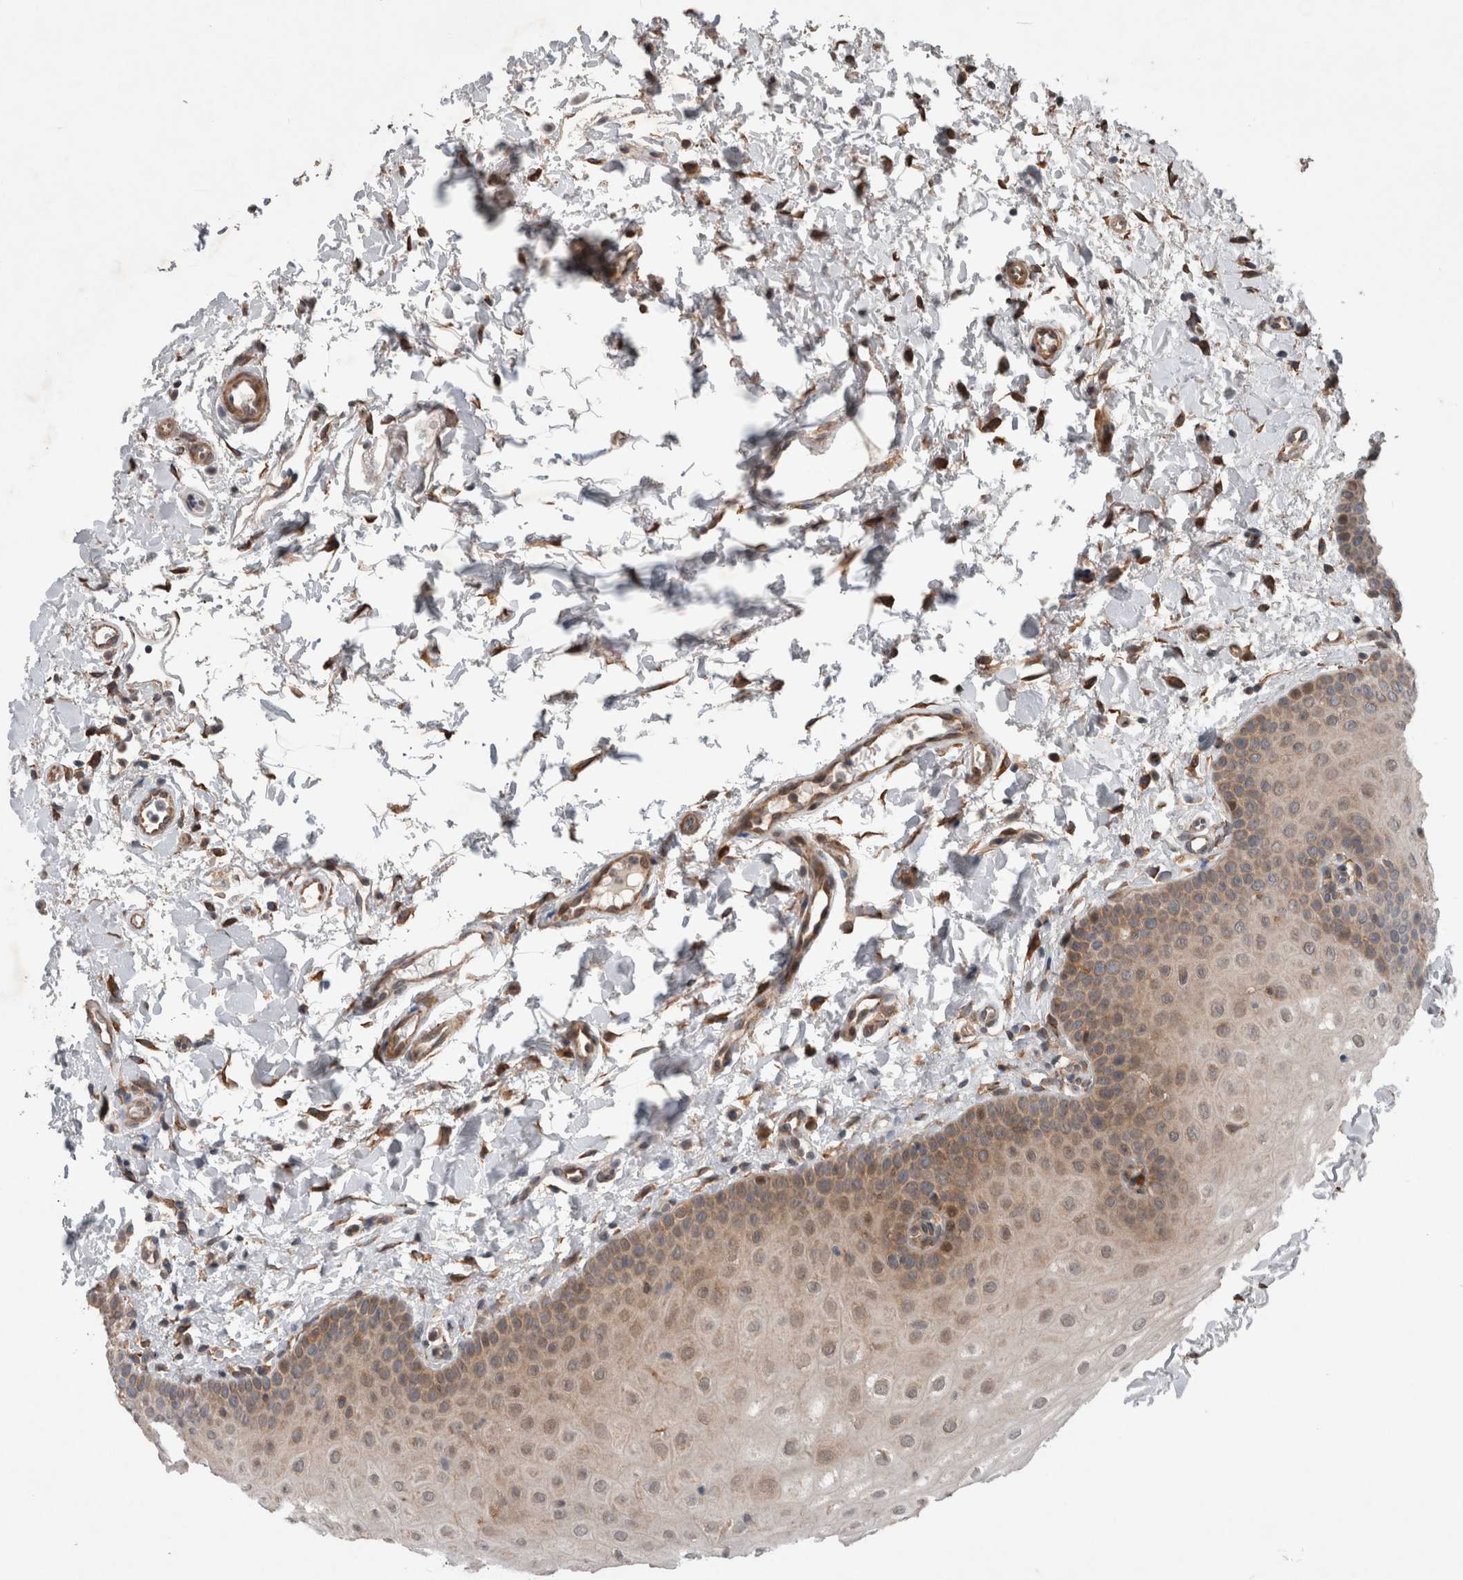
{"staining": {"intensity": "moderate", "quantity": ">75%", "location": "cytoplasmic/membranous"}, "tissue": "oral mucosa", "cell_type": "Squamous epithelial cells", "image_type": "normal", "snomed": [{"axis": "morphology", "description": "Normal tissue, NOS"}, {"axis": "topography", "description": "Skin"}, {"axis": "topography", "description": "Oral tissue"}], "caption": "Immunohistochemical staining of normal oral mucosa shows moderate cytoplasmic/membranous protein staining in approximately >75% of squamous epithelial cells. The protein of interest is stained brown, and the nuclei are stained in blue (DAB (3,3'-diaminobenzidine) IHC with brightfield microscopy, high magnification).", "gene": "GIMAP6", "patient": {"sex": "male", "age": 84}}